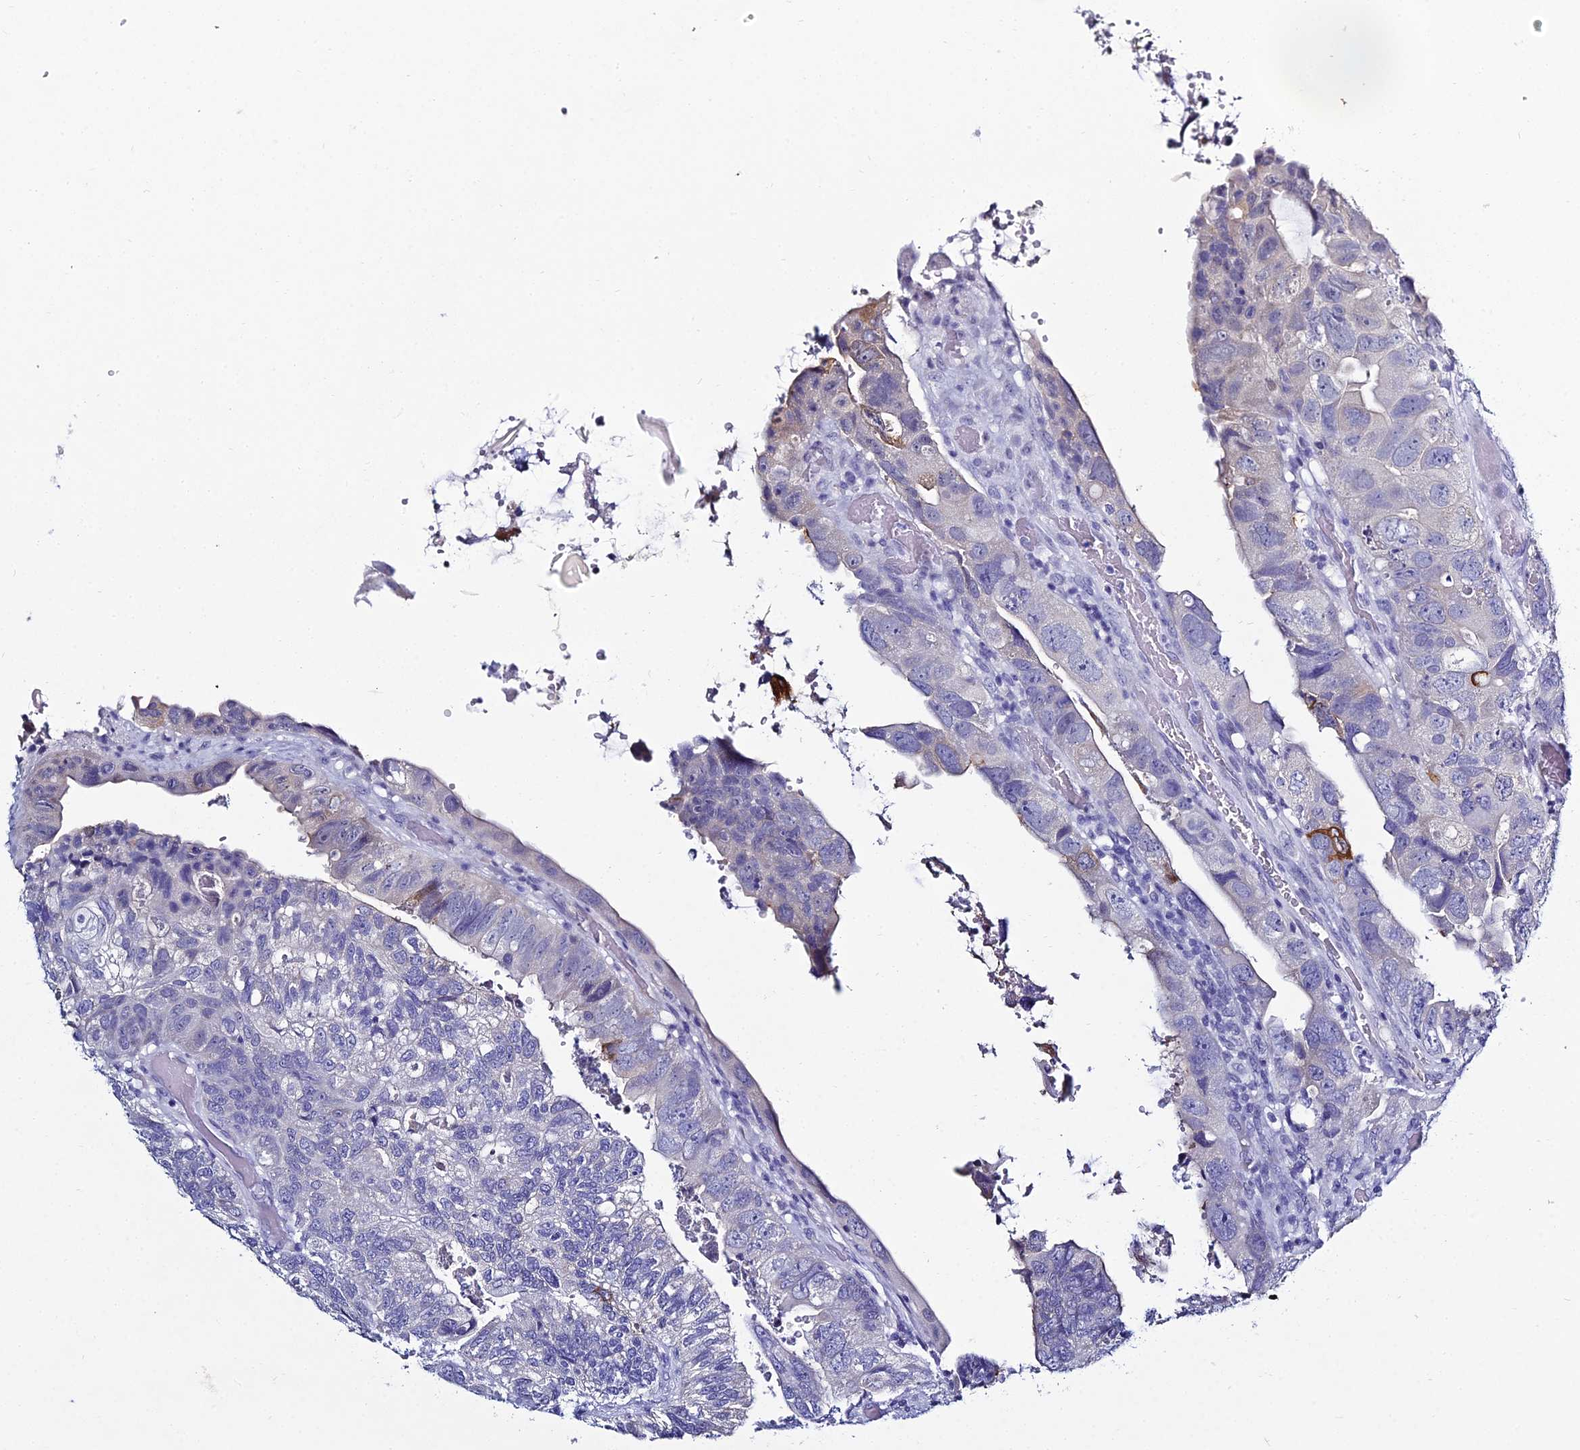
{"staining": {"intensity": "negative", "quantity": "none", "location": "none"}, "tissue": "colorectal cancer", "cell_type": "Tumor cells", "image_type": "cancer", "snomed": [{"axis": "morphology", "description": "Adenocarcinoma, NOS"}, {"axis": "topography", "description": "Rectum"}], "caption": "Colorectal cancer (adenocarcinoma) was stained to show a protein in brown. There is no significant expression in tumor cells. (DAB immunohistochemistry (IHC), high magnification).", "gene": "MUC13", "patient": {"sex": "male", "age": 63}}